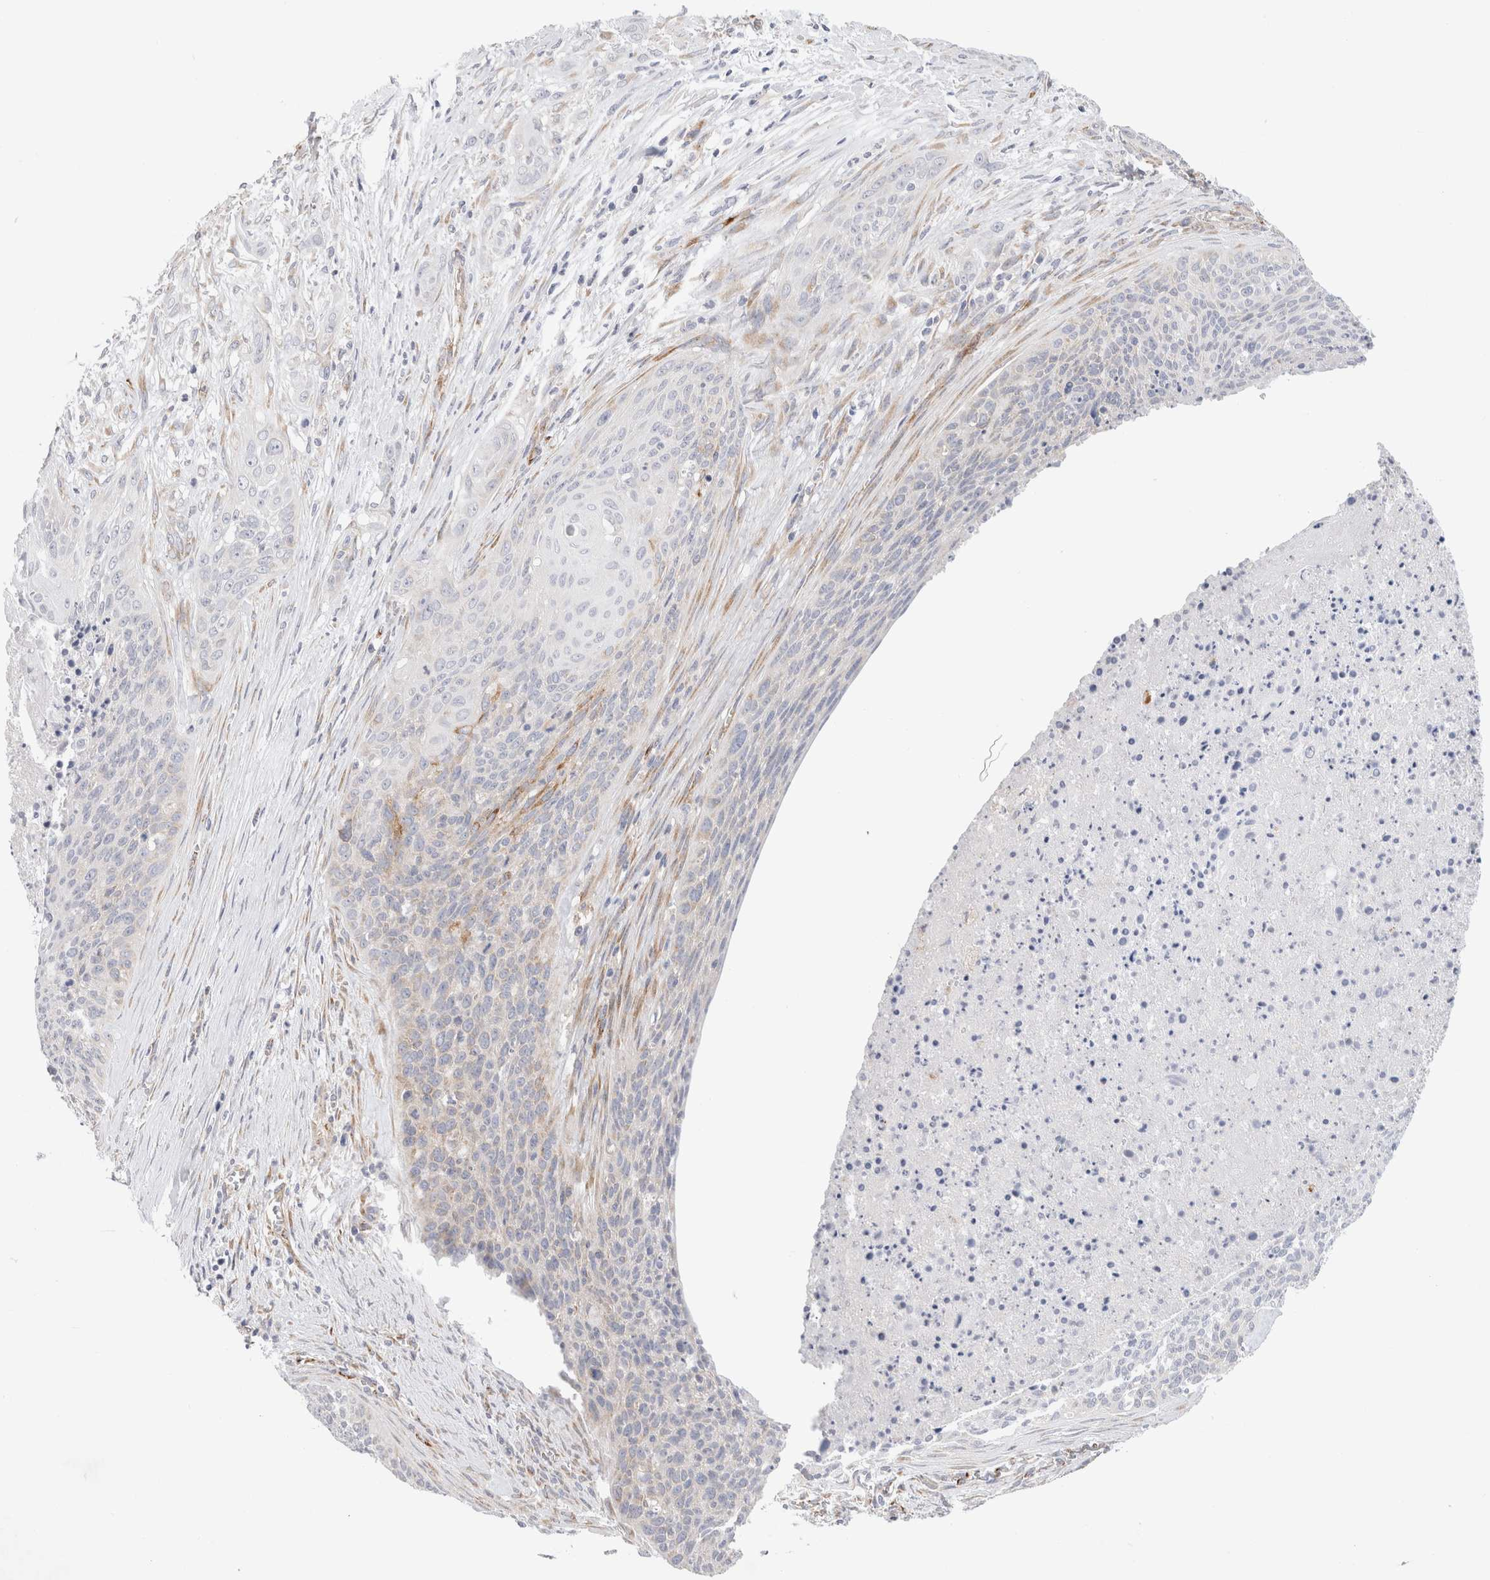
{"staining": {"intensity": "negative", "quantity": "none", "location": "none"}, "tissue": "cervical cancer", "cell_type": "Tumor cells", "image_type": "cancer", "snomed": [{"axis": "morphology", "description": "Squamous cell carcinoma, NOS"}, {"axis": "topography", "description": "Cervix"}], "caption": "There is no significant expression in tumor cells of cervical cancer (squamous cell carcinoma).", "gene": "CNPY4", "patient": {"sex": "female", "age": 55}}